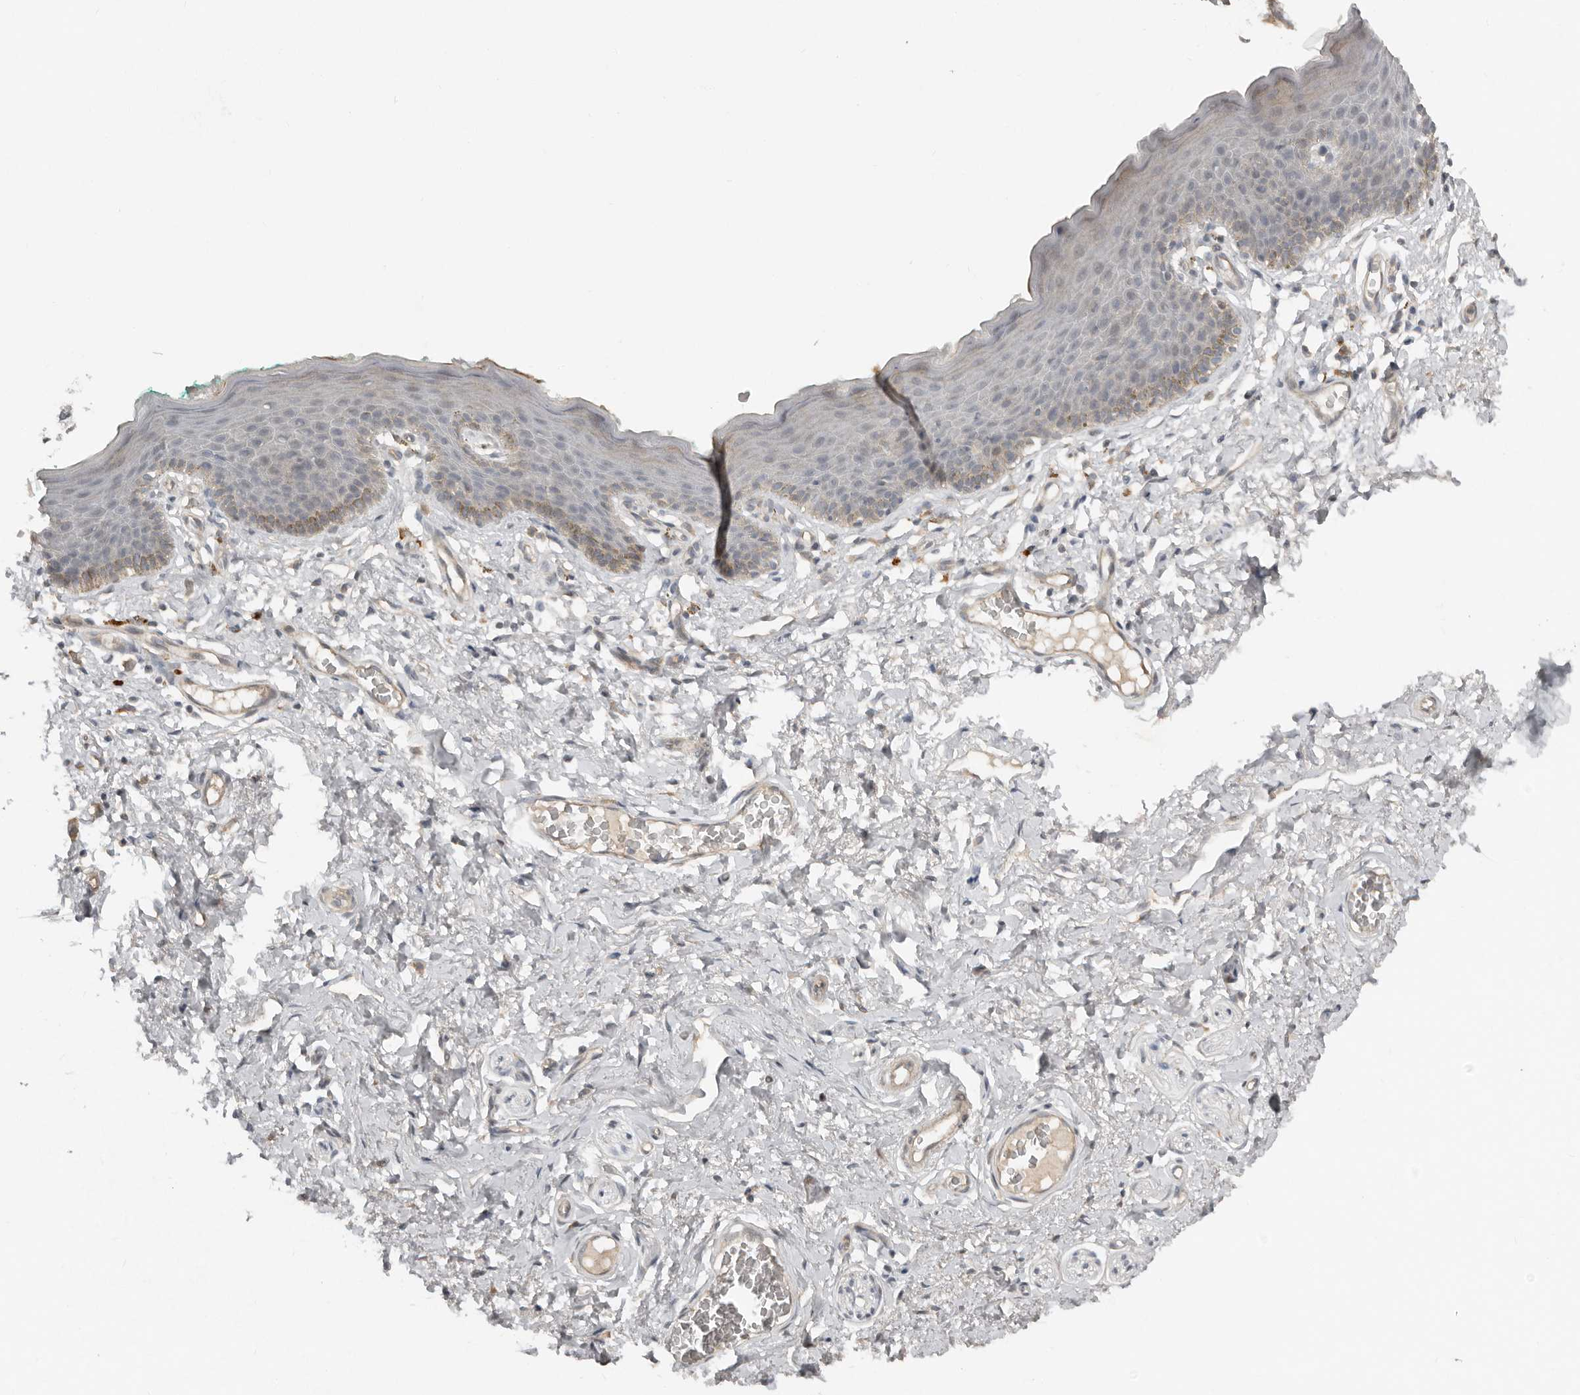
{"staining": {"intensity": "weak", "quantity": "<25%", "location": "cytoplasmic/membranous"}, "tissue": "skin", "cell_type": "Epidermal cells", "image_type": "normal", "snomed": [{"axis": "morphology", "description": "Normal tissue, NOS"}, {"axis": "topography", "description": "Vulva"}], "caption": "Epidermal cells are negative for brown protein staining in normal skin. (DAB immunohistochemistry (IHC), high magnification).", "gene": "TEAD3", "patient": {"sex": "female", "age": 66}}